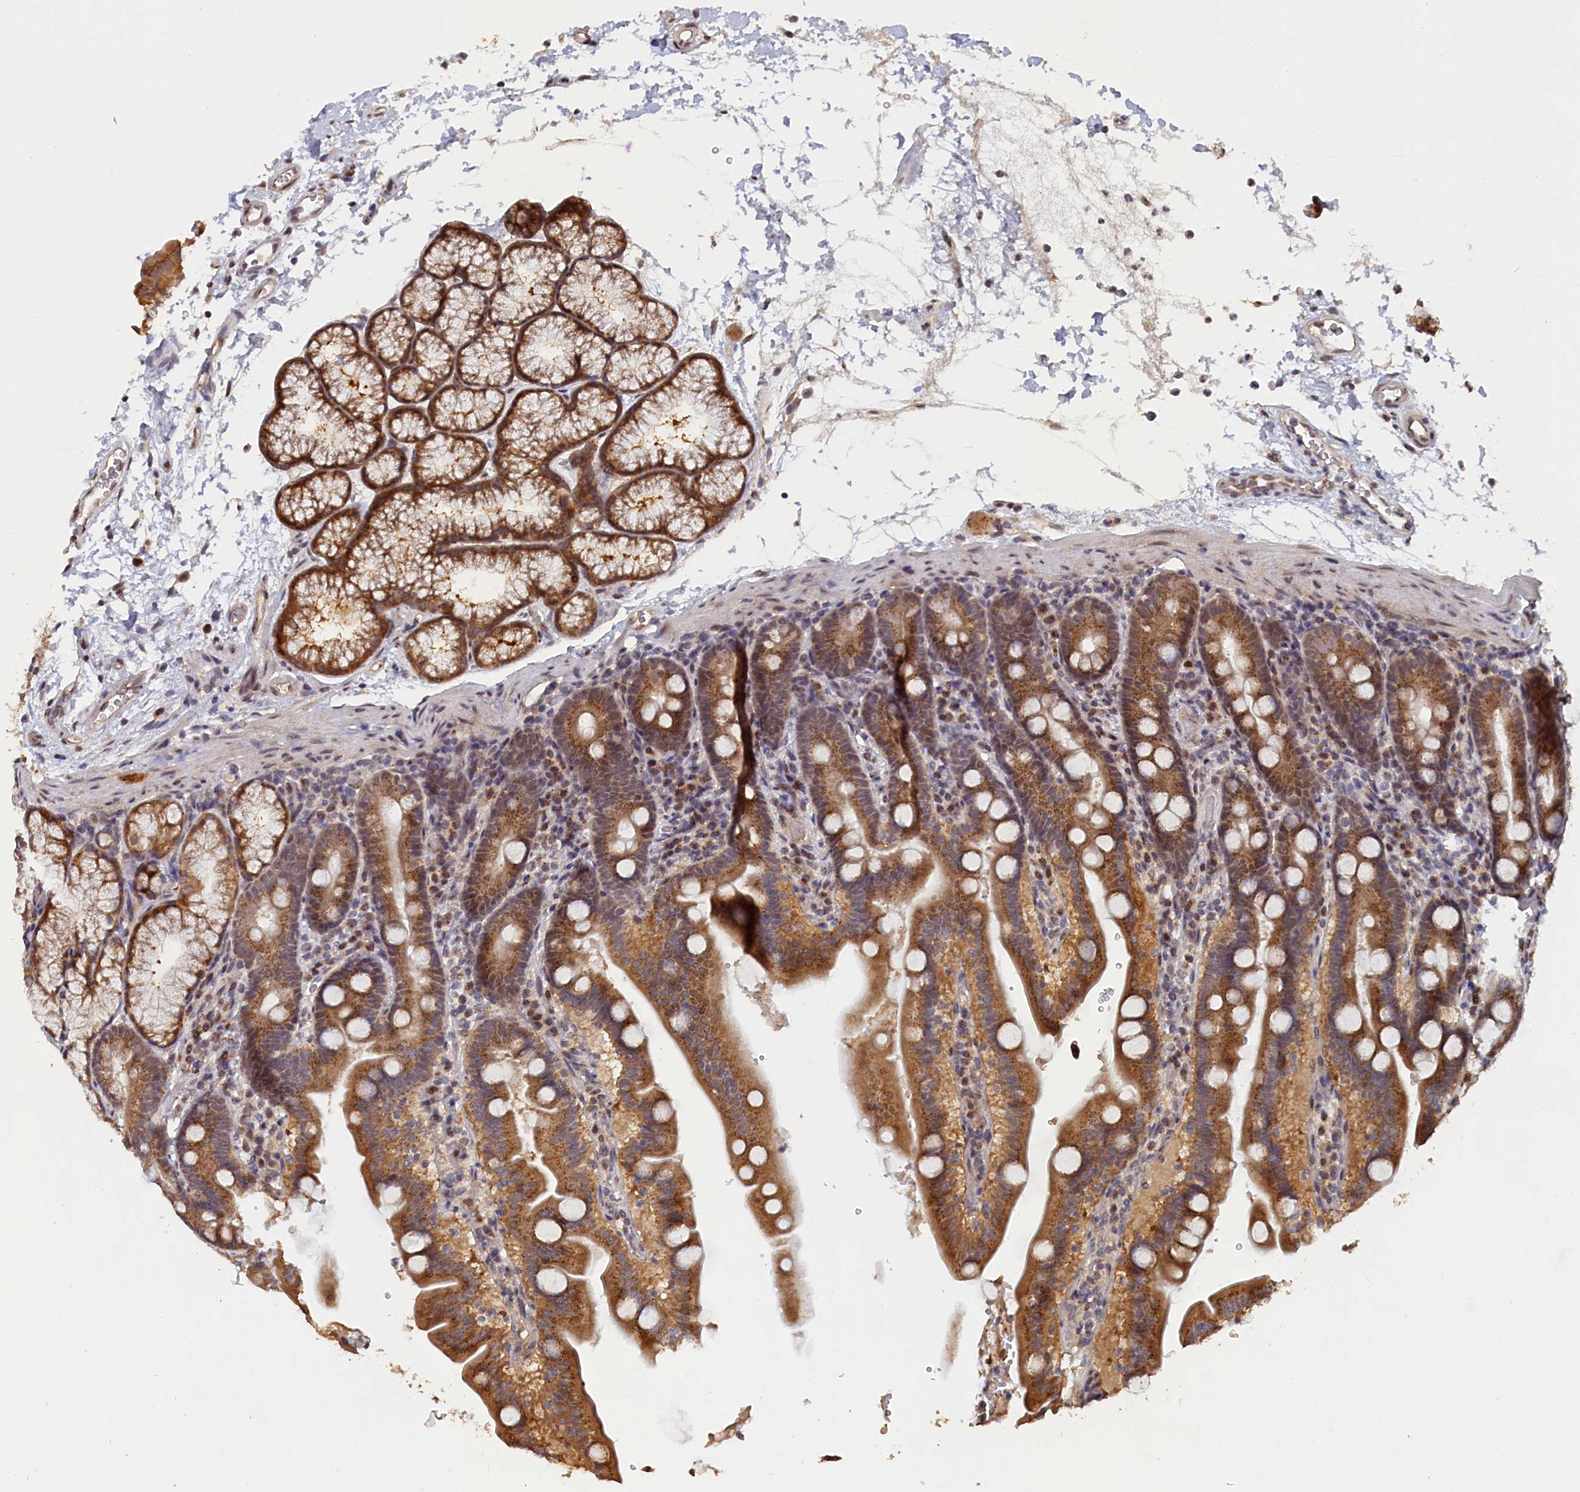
{"staining": {"intensity": "moderate", "quantity": ">75%", "location": "cytoplasmic/membranous"}, "tissue": "duodenum", "cell_type": "Glandular cells", "image_type": "normal", "snomed": [{"axis": "morphology", "description": "Normal tissue, NOS"}, {"axis": "topography", "description": "Duodenum"}], "caption": "About >75% of glandular cells in benign human duodenum demonstrate moderate cytoplasmic/membranous protein positivity as visualized by brown immunohistochemical staining.", "gene": "PIGQ", "patient": {"sex": "male", "age": 54}}